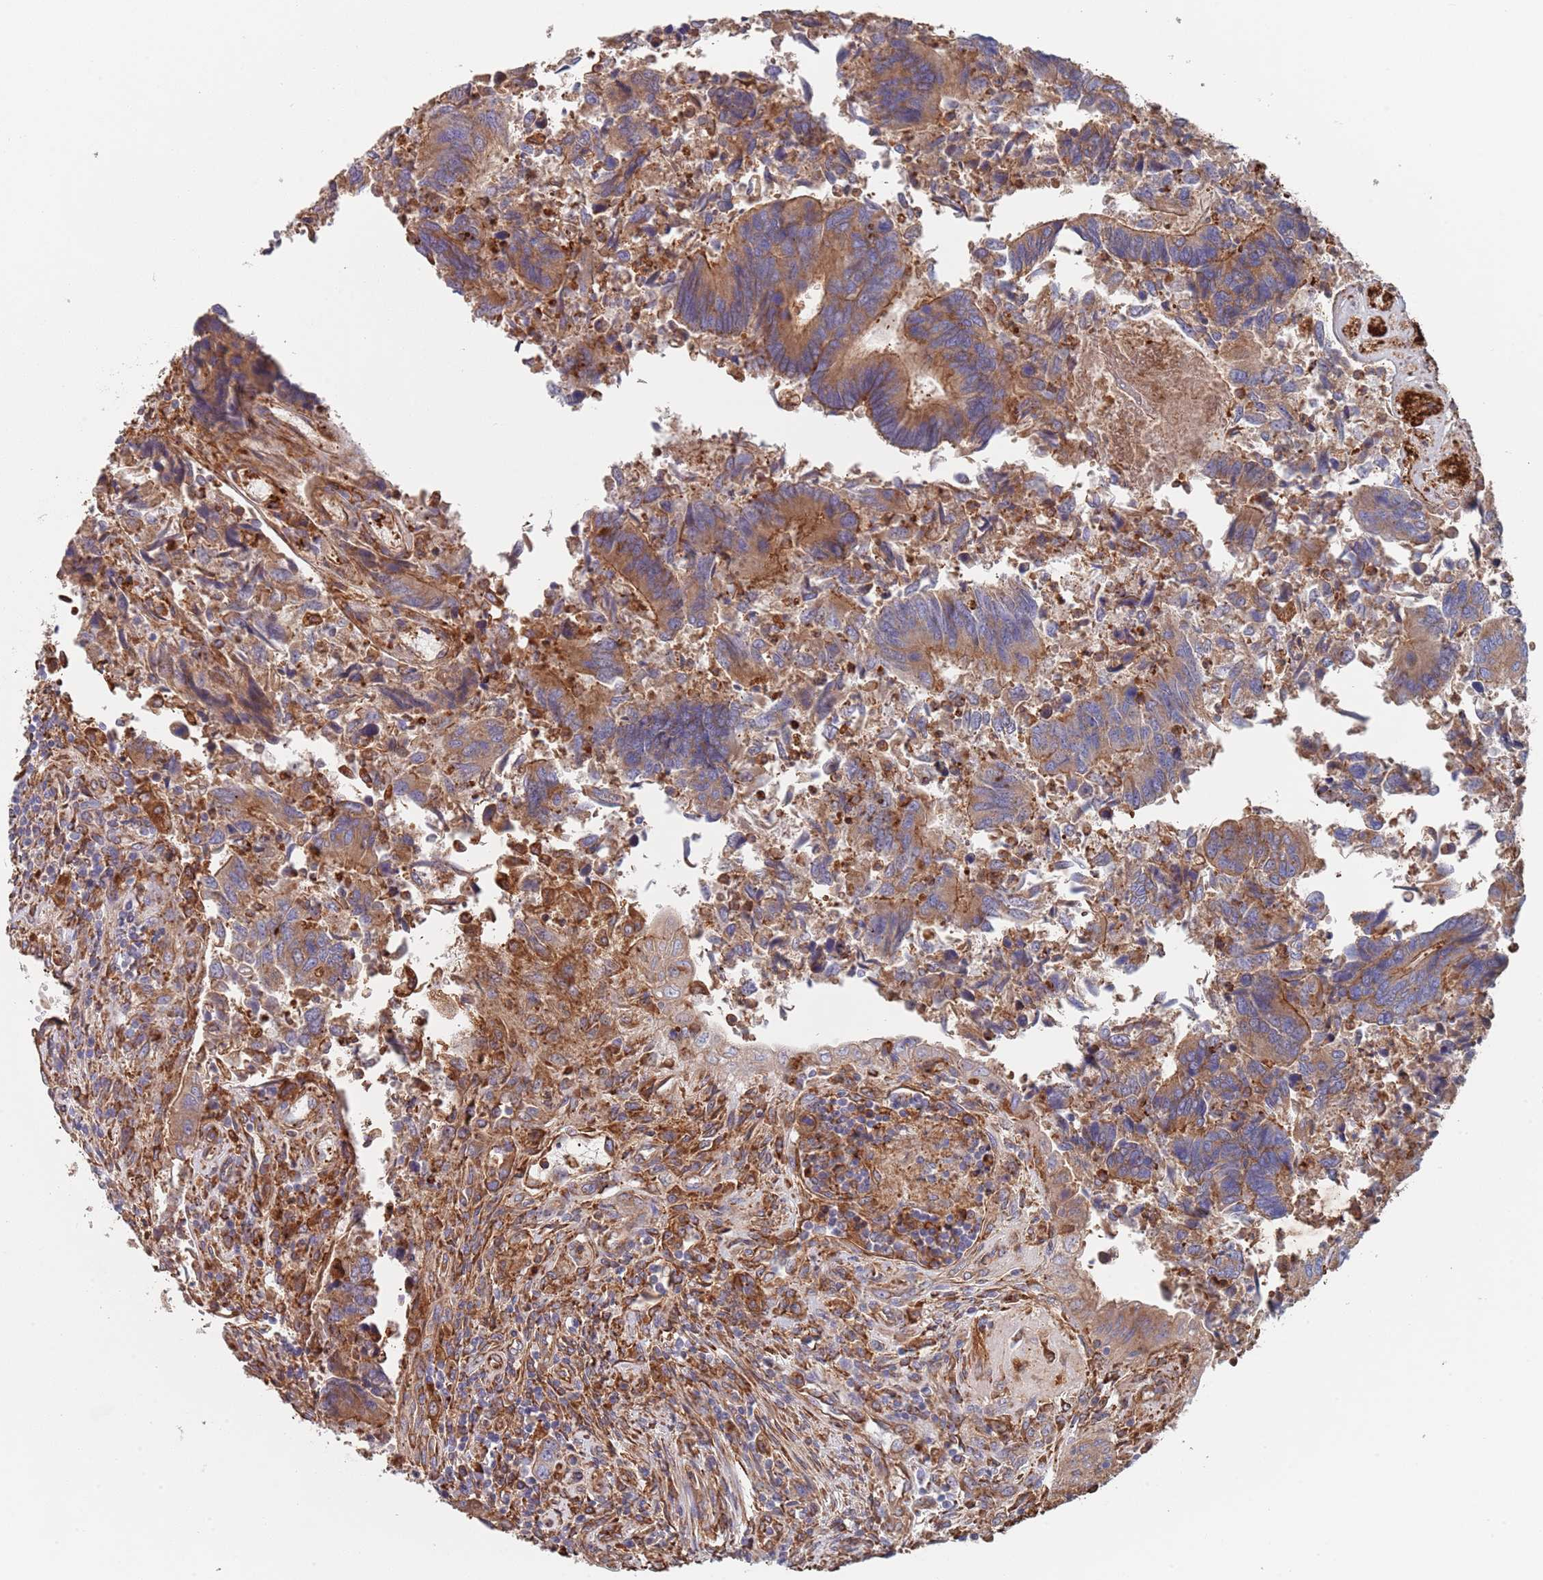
{"staining": {"intensity": "moderate", "quantity": ">75%", "location": "cytoplasmic/membranous"}, "tissue": "colorectal cancer", "cell_type": "Tumor cells", "image_type": "cancer", "snomed": [{"axis": "morphology", "description": "Adenocarcinoma, NOS"}, {"axis": "topography", "description": "Colon"}], "caption": "Immunohistochemical staining of colorectal cancer reveals medium levels of moderate cytoplasmic/membranous protein staining in approximately >75% of tumor cells. (IHC, brightfield microscopy, high magnification).", "gene": "DCUN1D3", "patient": {"sex": "female", "age": 67}}